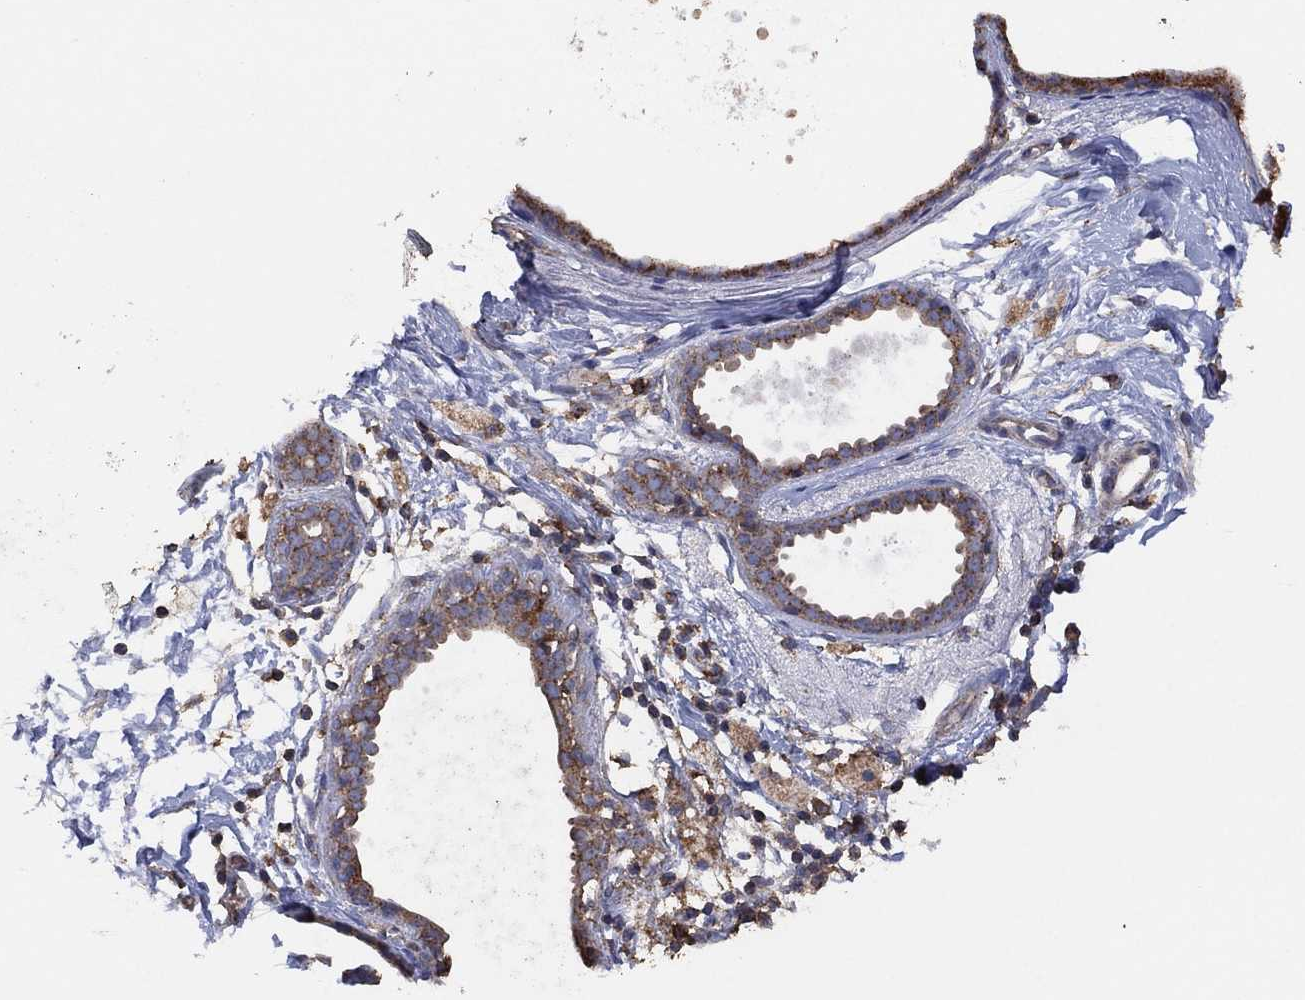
{"staining": {"intensity": "negative", "quantity": "none", "location": "none"}, "tissue": "breast", "cell_type": "Adipocytes", "image_type": "normal", "snomed": [{"axis": "morphology", "description": "Normal tissue, NOS"}, {"axis": "topography", "description": "Breast"}], "caption": "A histopathology image of breast stained for a protein displays no brown staining in adipocytes. (Stains: DAB (3,3'-diaminobenzidine) immunohistochemistry with hematoxylin counter stain, Microscopy: brightfield microscopy at high magnification).", "gene": "LIMD1", "patient": {"sex": "female", "age": 37}}